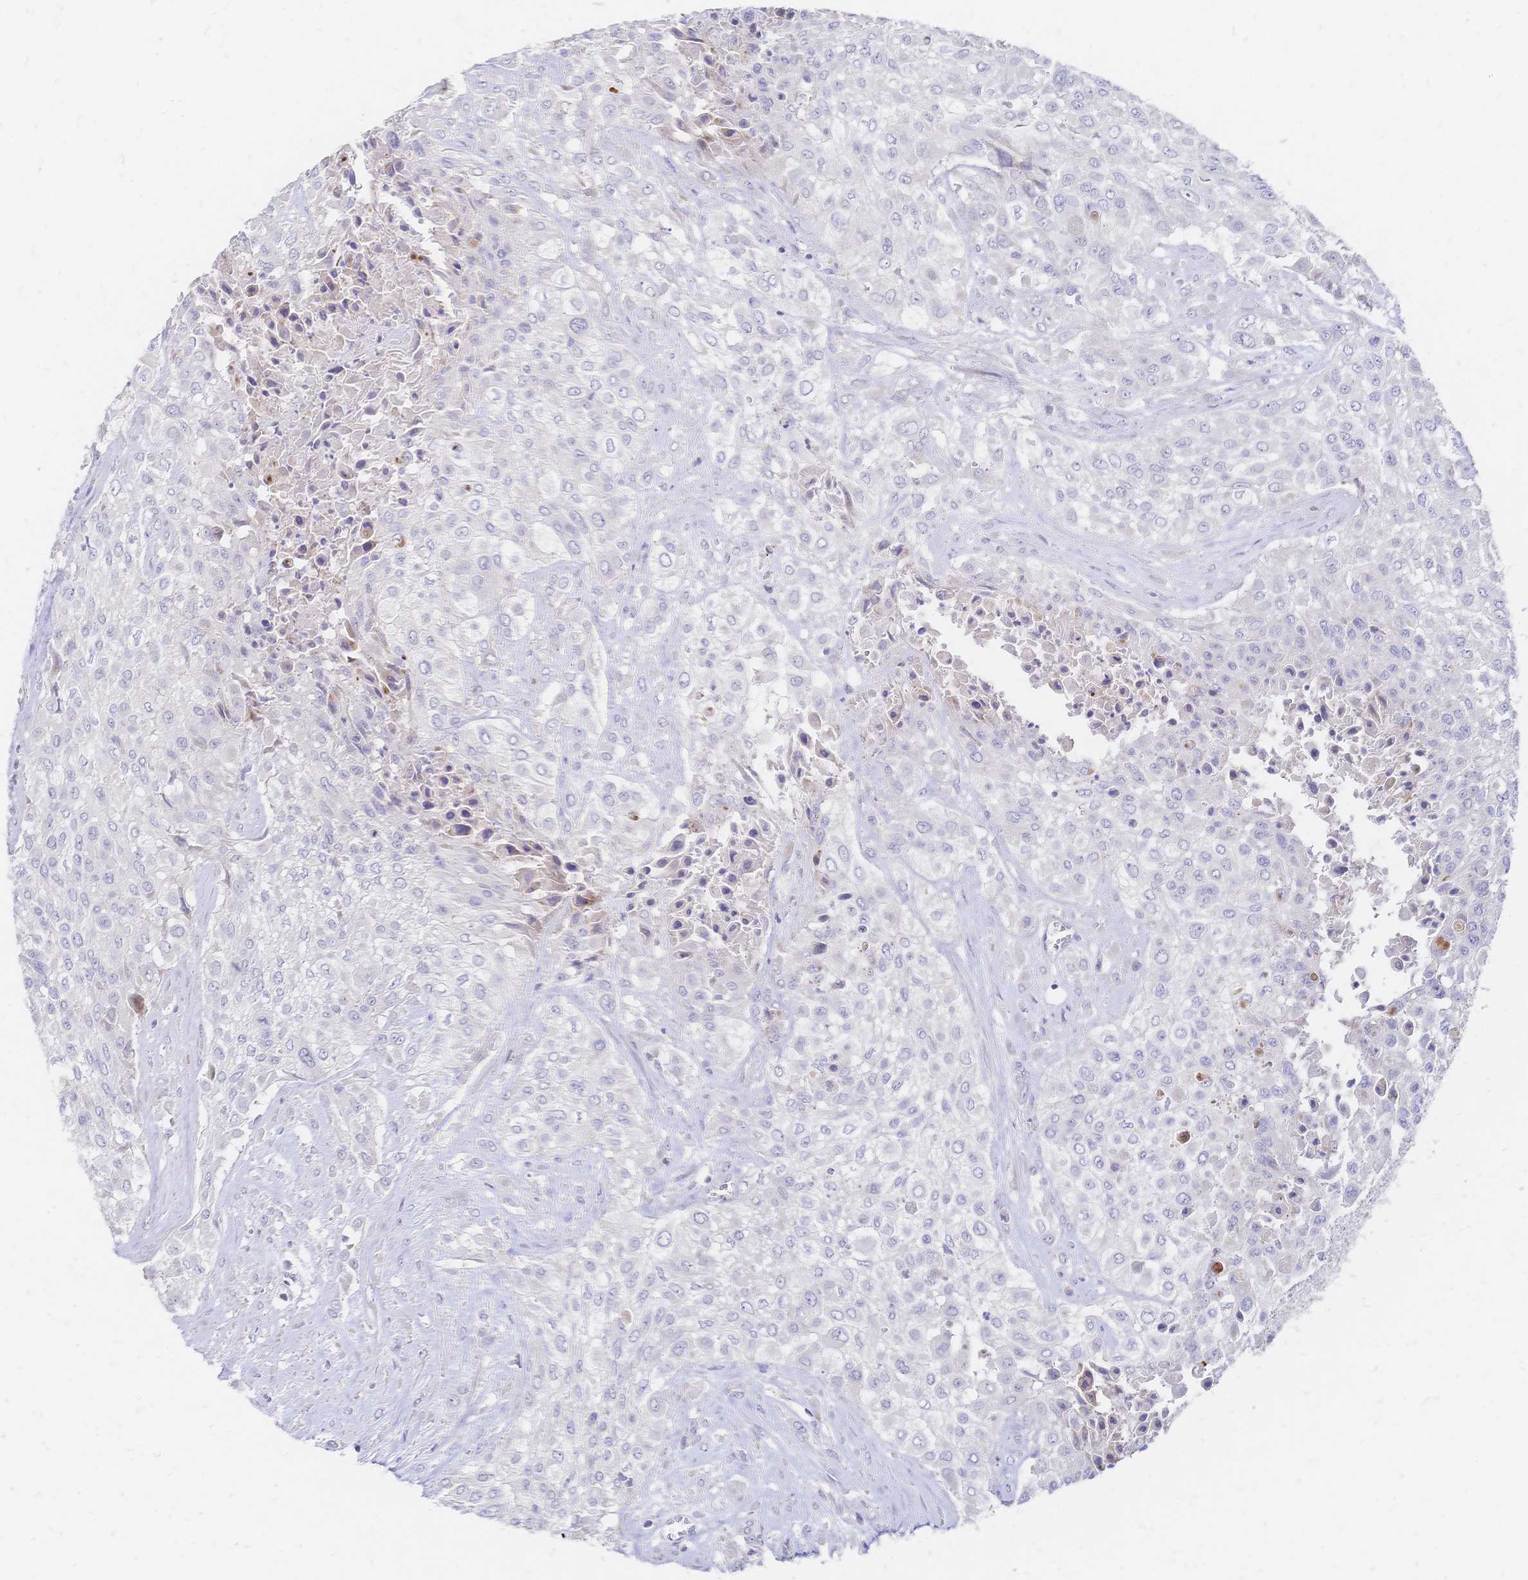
{"staining": {"intensity": "negative", "quantity": "none", "location": "none"}, "tissue": "urothelial cancer", "cell_type": "Tumor cells", "image_type": "cancer", "snomed": [{"axis": "morphology", "description": "Urothelial carcinoma, High grade"}, {"axis": "topography", "description": "Urinary bladder"}], "caption": "Micrograph shows no protein expression in tumor cells of urothelial cancer tissue.", "gene": "VWC2L", "patient": {"sex": "male", "age": 57}}